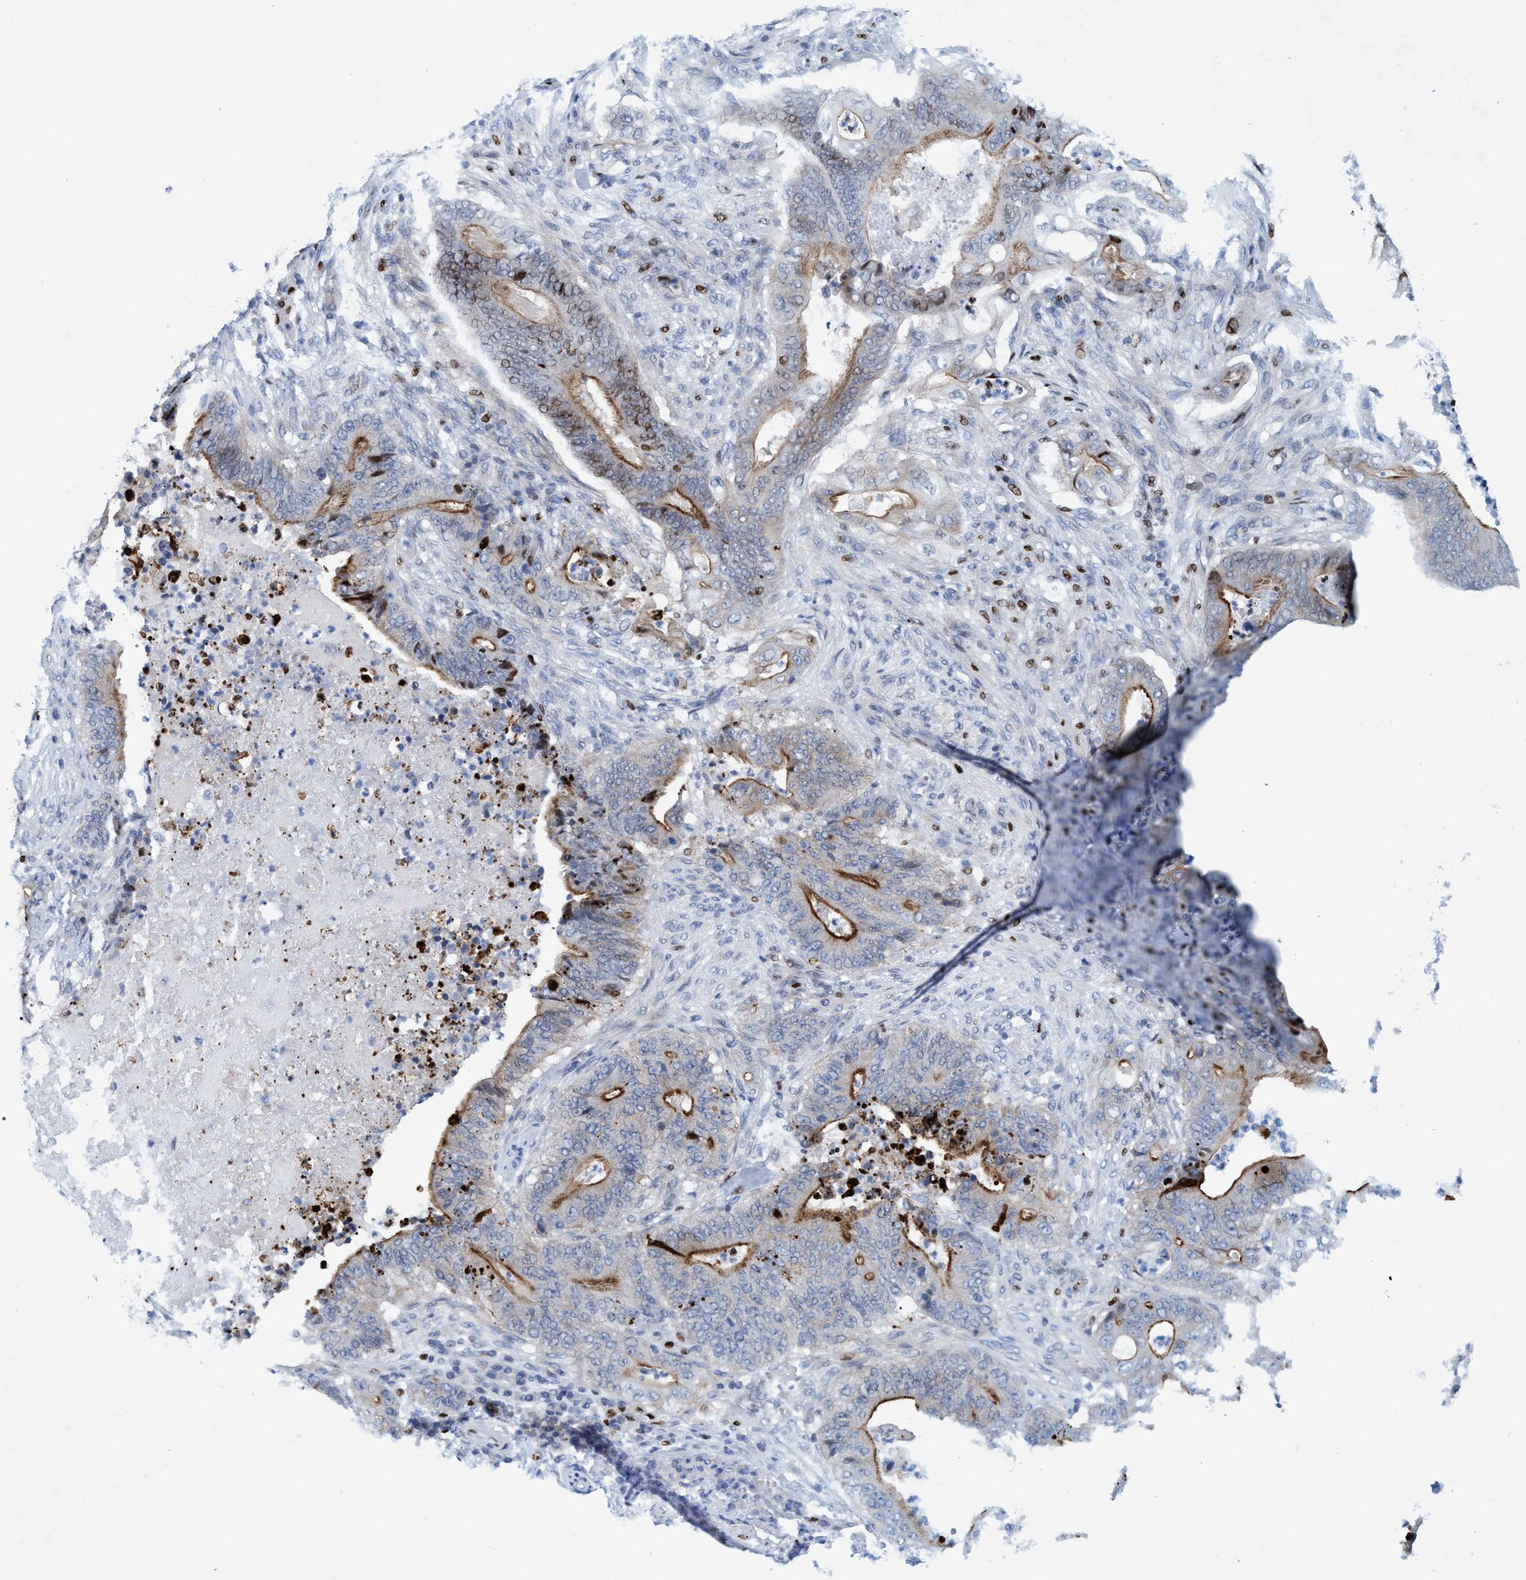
{"staining": {"intensity": "moderate", "quantity": "25%-75%", "location": "cytoplasmic/membranous,nuclear"}, "tissue": "stomach cancer", "cell_type": "Tumor cells", "image_type": "cancer", "snomed": [{"axis": "morphology", "description": "Adenocarcinoma, NOS"}, {"axis": "topography", "description": "Stomach"}], "caption": "Immunohistochemistry (IHC) histopathology image of neoplastic tissue: stomach adenocarcinoma stained using immunohistochemistry displays medium levels of moderate protein expression localized specifically in the cytoplasmic/membranous and nuclear of tumor cells, appearing as a cytoplasmic/membranous and nuclear brown color.", "gene": "R3HCC1", "patient": {"sex": "female", "age": 73}}